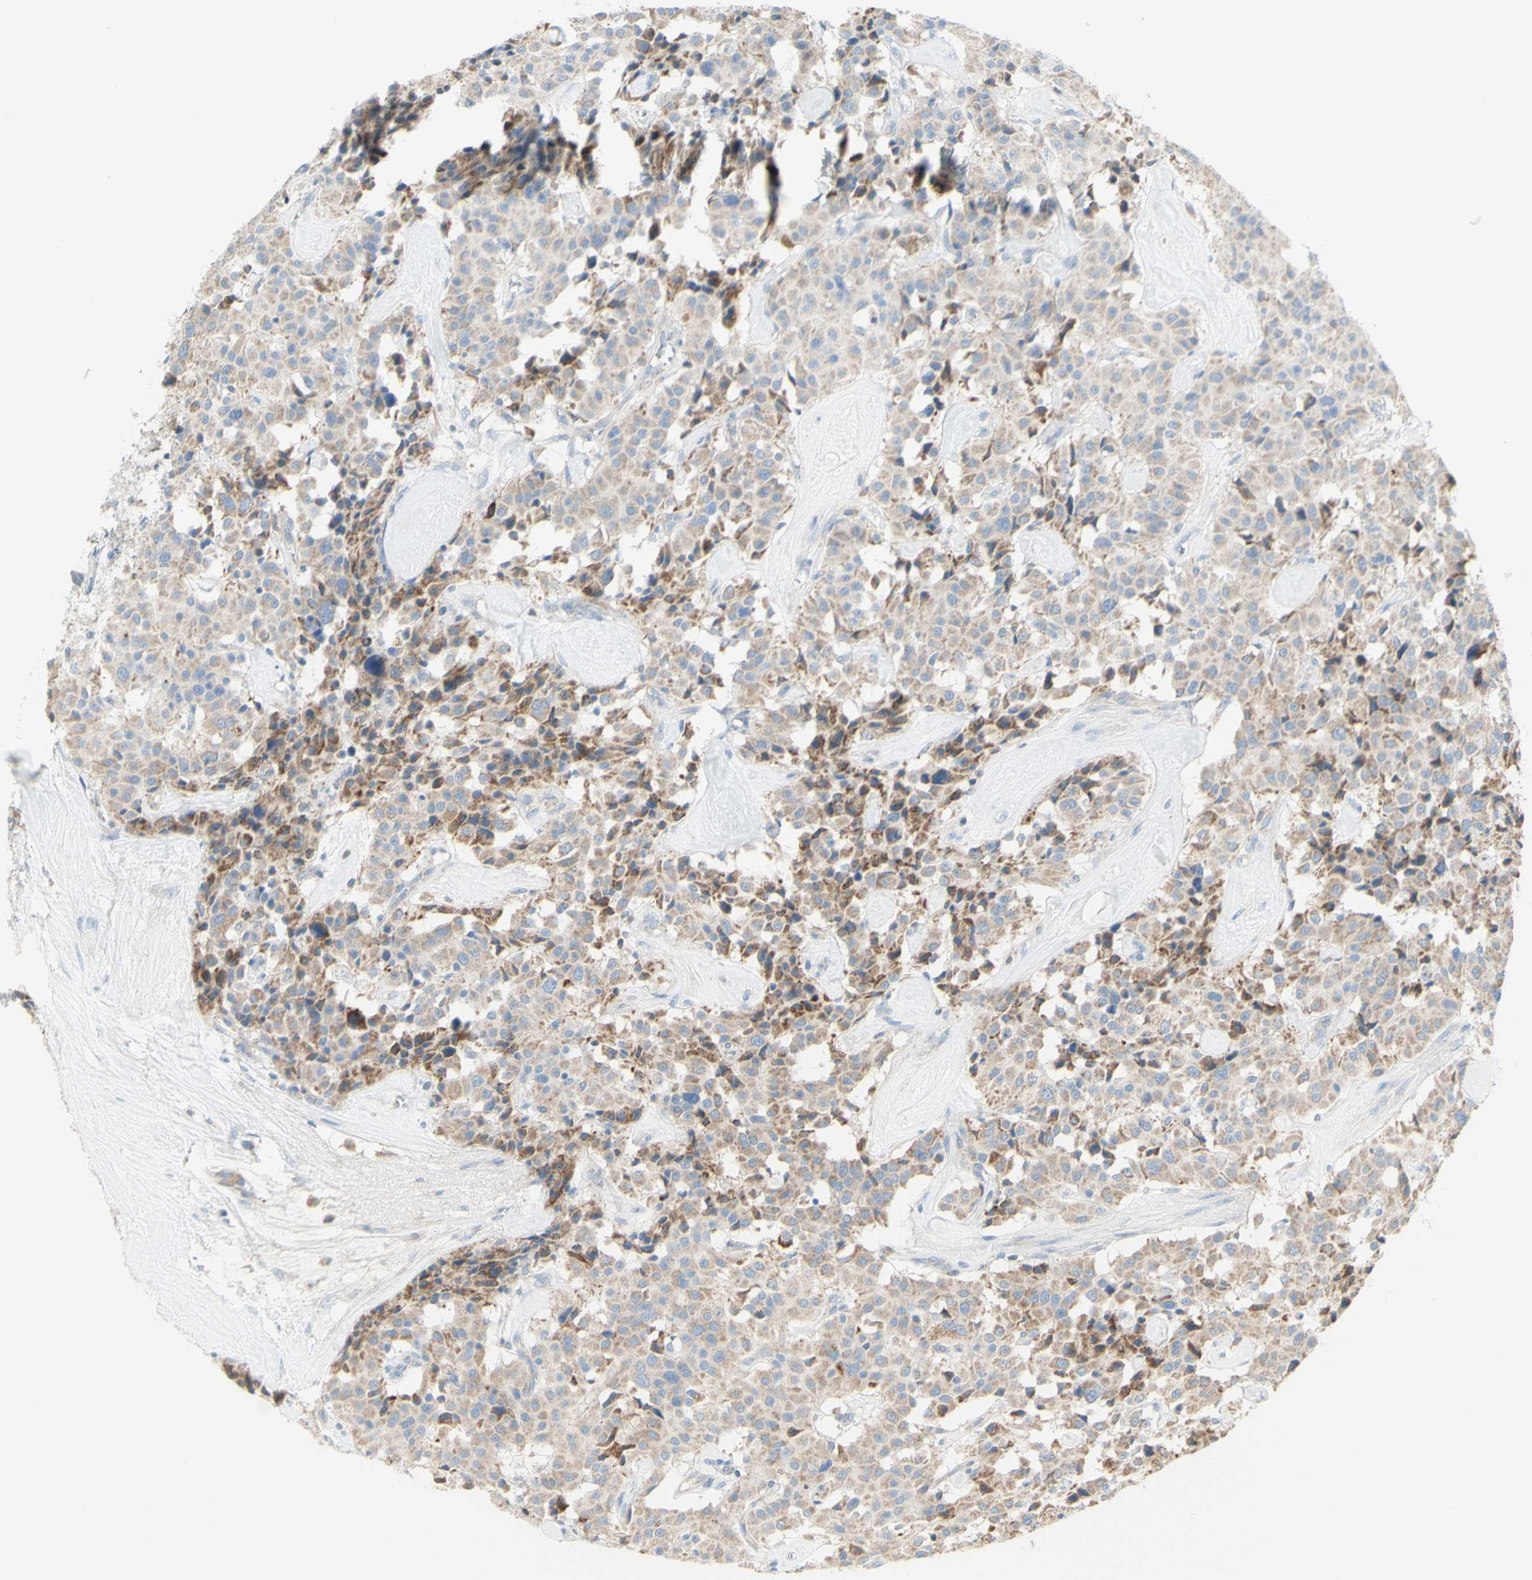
{"staining": {"intensity": "weak", "quantity": ">75%", "location": "cytoplasmic/membranous"}, "tissue": "carcinoid", "cell_type": "Tumor cells", "image_type": "cancer", "snomed": [{"axis": "morphology", "description": "Carcinoid, malignant, NOS"}, {"axis": "topography", "description": "Lung"}], "caption": "Immunohistochemical staining of human carcinoid displays low levels of weak cytoplasmic/membranous expression in about >75% of tumor cells. The protein of interest is stained brown, and the nuclei are stained in blue (DAB IHC with brightfield microscopy, high magnification).", "gene": "CNTNAP1", "patient": {"sex": "male", "age": 30}}